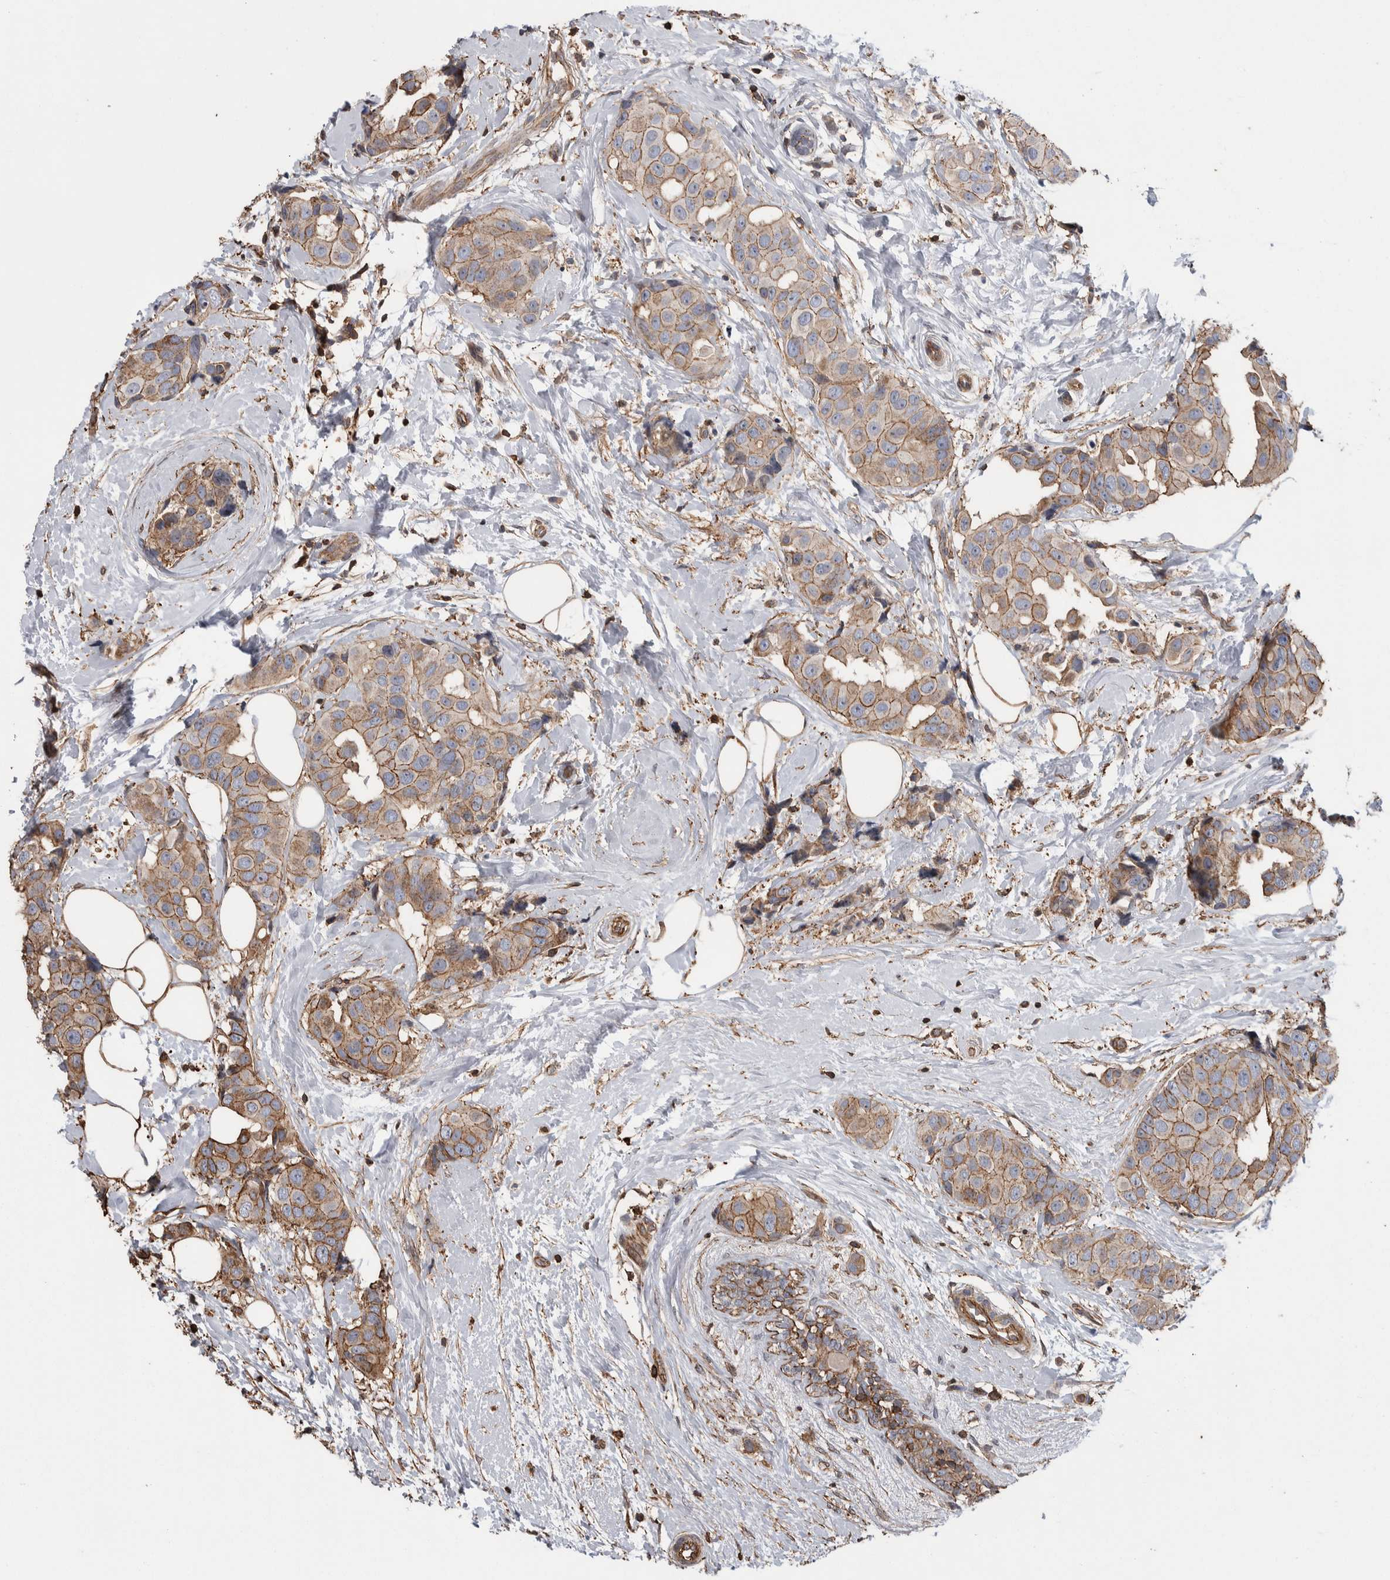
{"staining": {"intensity": "moderate", "quantity": ">75%", "location": "cytoplasmic/membranous"}, "tissue": "breast cancer", "cell_type": "Tumor cells", "image_type": "cancer", "snomed": [{"axis": "morphology", "description": "Normal tissue, NOS"}, {"axis": "morphology", "description": "Duct carcinoma"}, {"axis": "topography", "description": "Breast"}], "caption": "A brown stain highlights moderate cytoplasmic/membranous staining of a protein in human infiltrating ductal carcinoma (breast) tumor cells.", "gene": "ENPP2", "patient": {"sex": "female", "age": 39}}